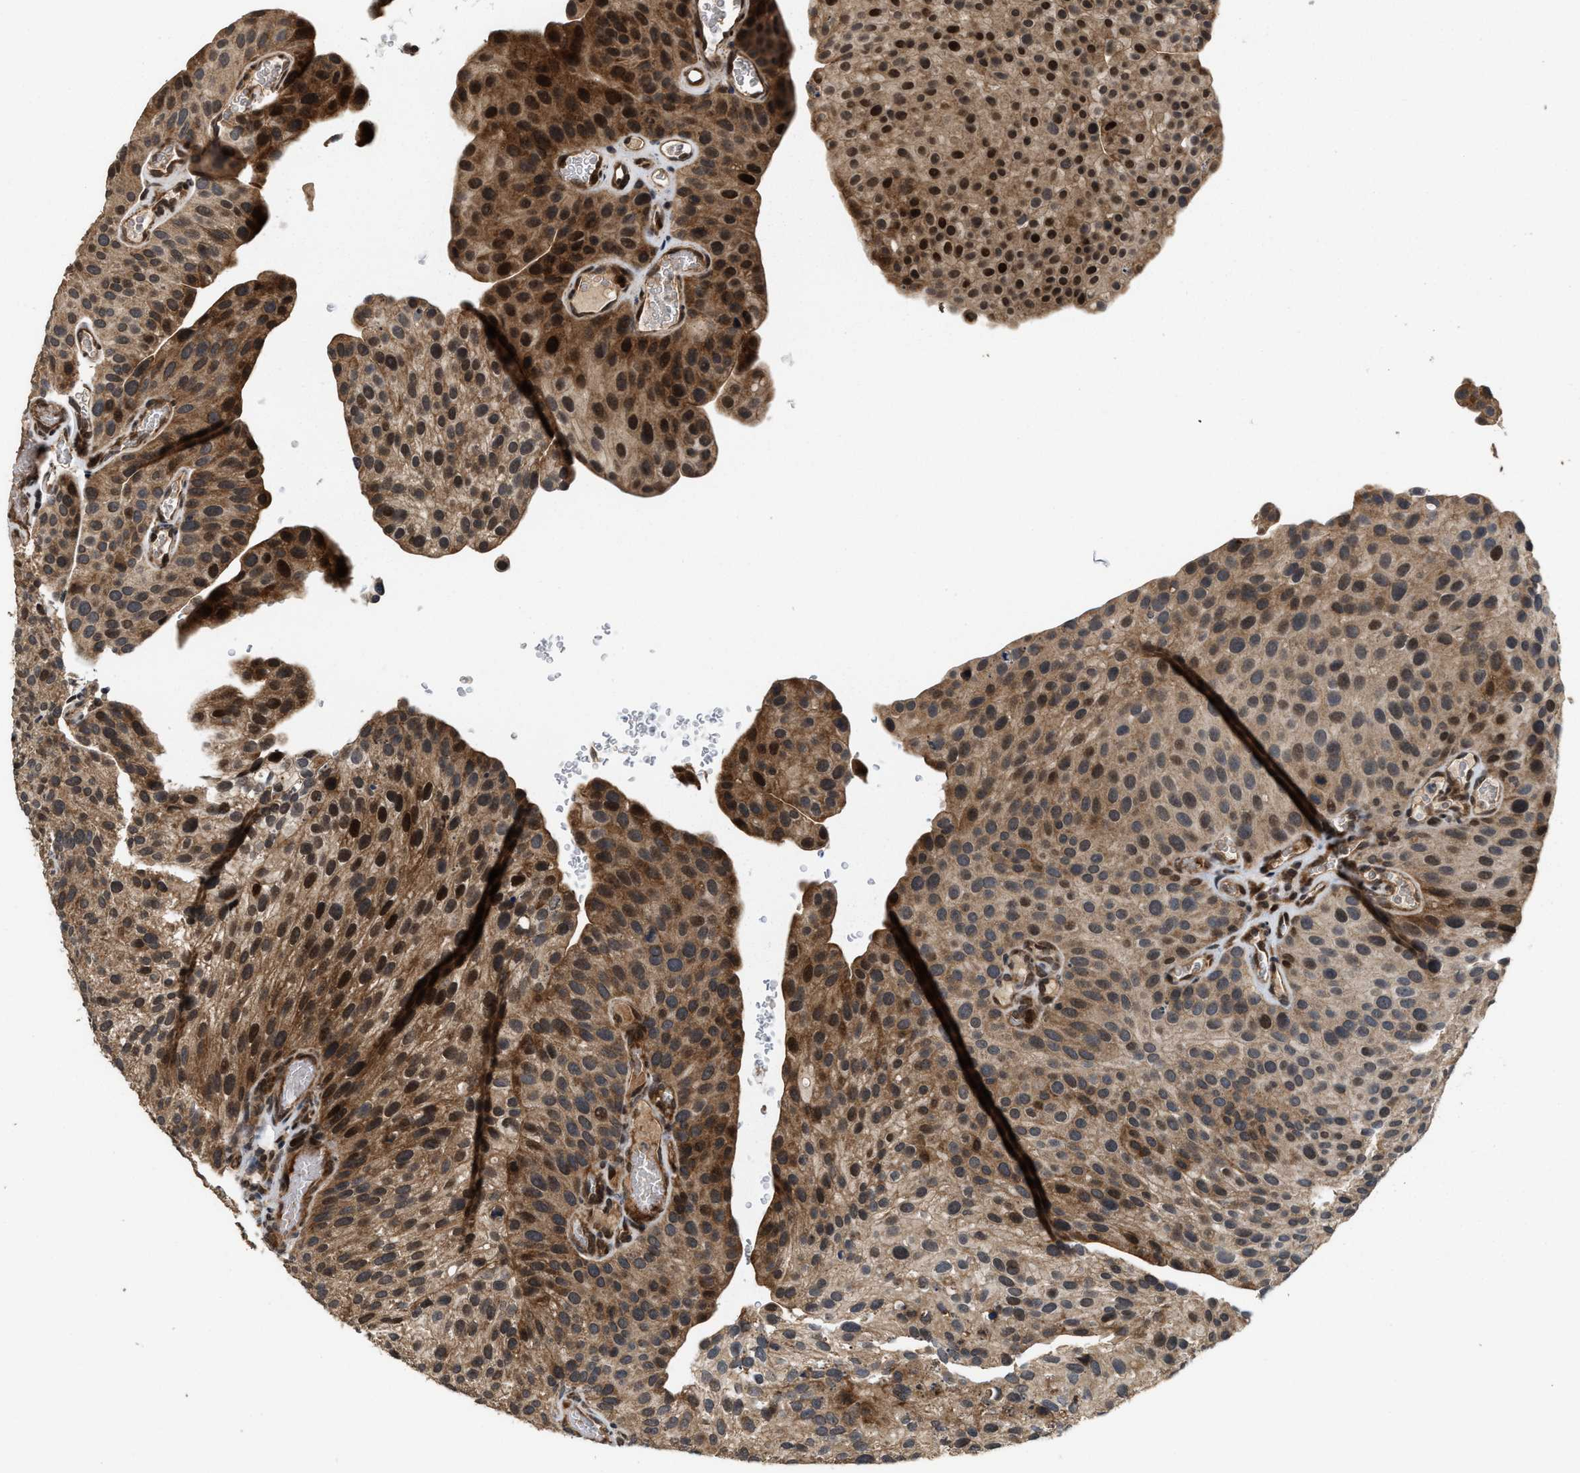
{"staining": {"intensity": "strong", "quantity": ">75%", "location": "cytoplasmic/membranous,nuclear"}, "tissue": "urothelial cancer", "cell_type": "Tumor cells", "image_type": "cancer", "snomed": [{"axis": "morphology", "description": "Urothelial carcinoma, Low grade"}, {"axis": "topography", "description": "Smooth muscle"}, {"axis": "topography", "description": "Urinary bladder"}], "caption": "Low-grade urothelial carcinoma stained with a brown dye reveals strong cytoplasmic/membranous and nuclear positive expression in about >75% of tumor cells.", "gene": "ELP2", "patient": {"sex": "male", "age": 60}}